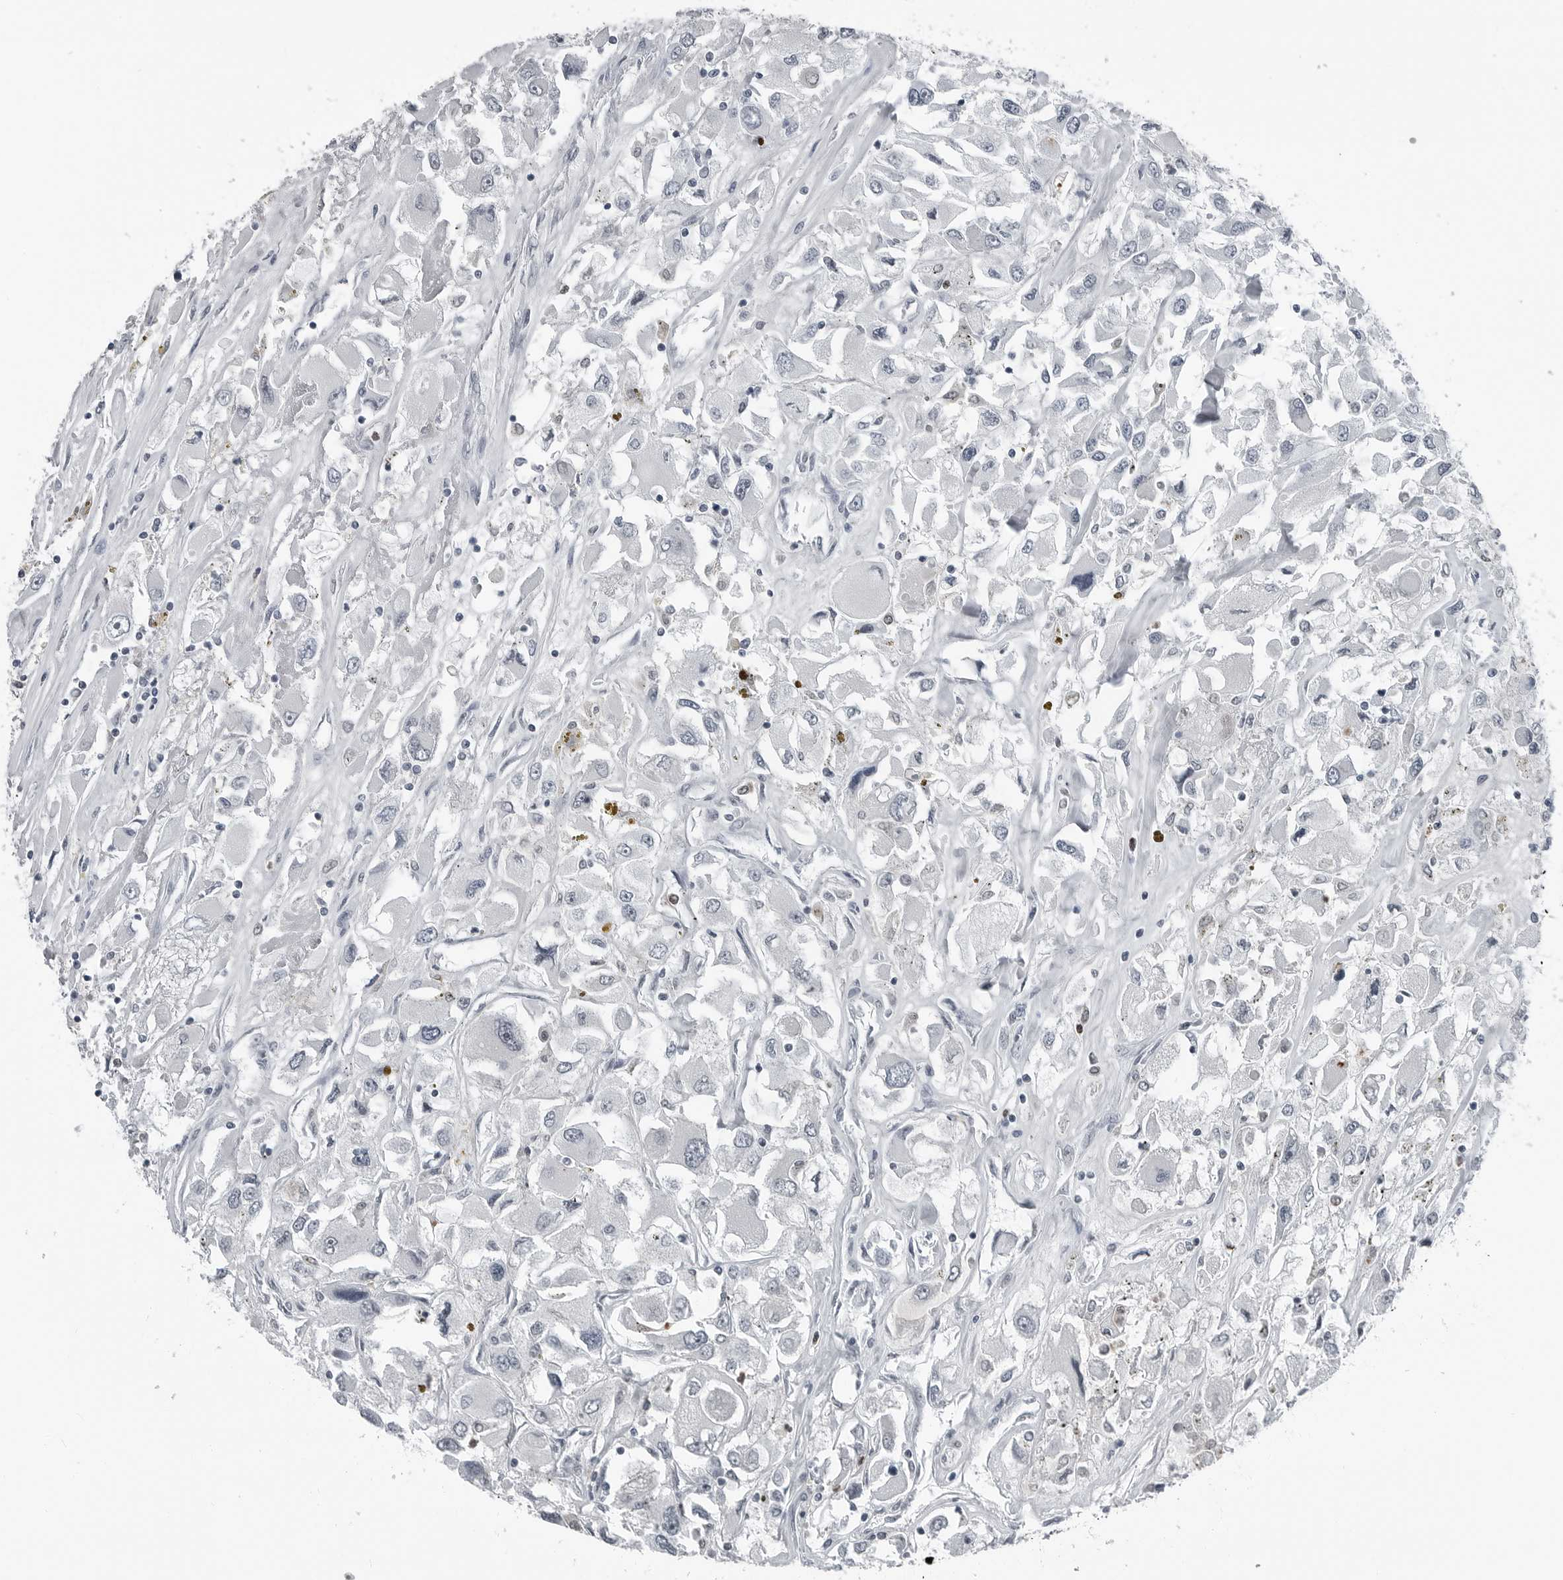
{"staining": {"intensity": "negative", "quantity": "none", "location": "none"}, "tissue": "renal cancer", "cell_type": "Tumor cells", "image_type": "cancer", "snomed": [{"axis": "morphology", "description": "Adenocarcinoma, NOS"}, {"axis": "topography", "description": "Kidney"}], "caption": "IHC of adenocarcinoma (renal) reveals no staining in tumor cells. The staining was performed using DAB (3,3'-diaminobenzidine) to visualize the protein expression in brown, while the nuclei were stained in blue with hematoxylin (Magnification: 20x).", "gene": "AKR1A1", "patient": {"sex": "female", "age": 52}}